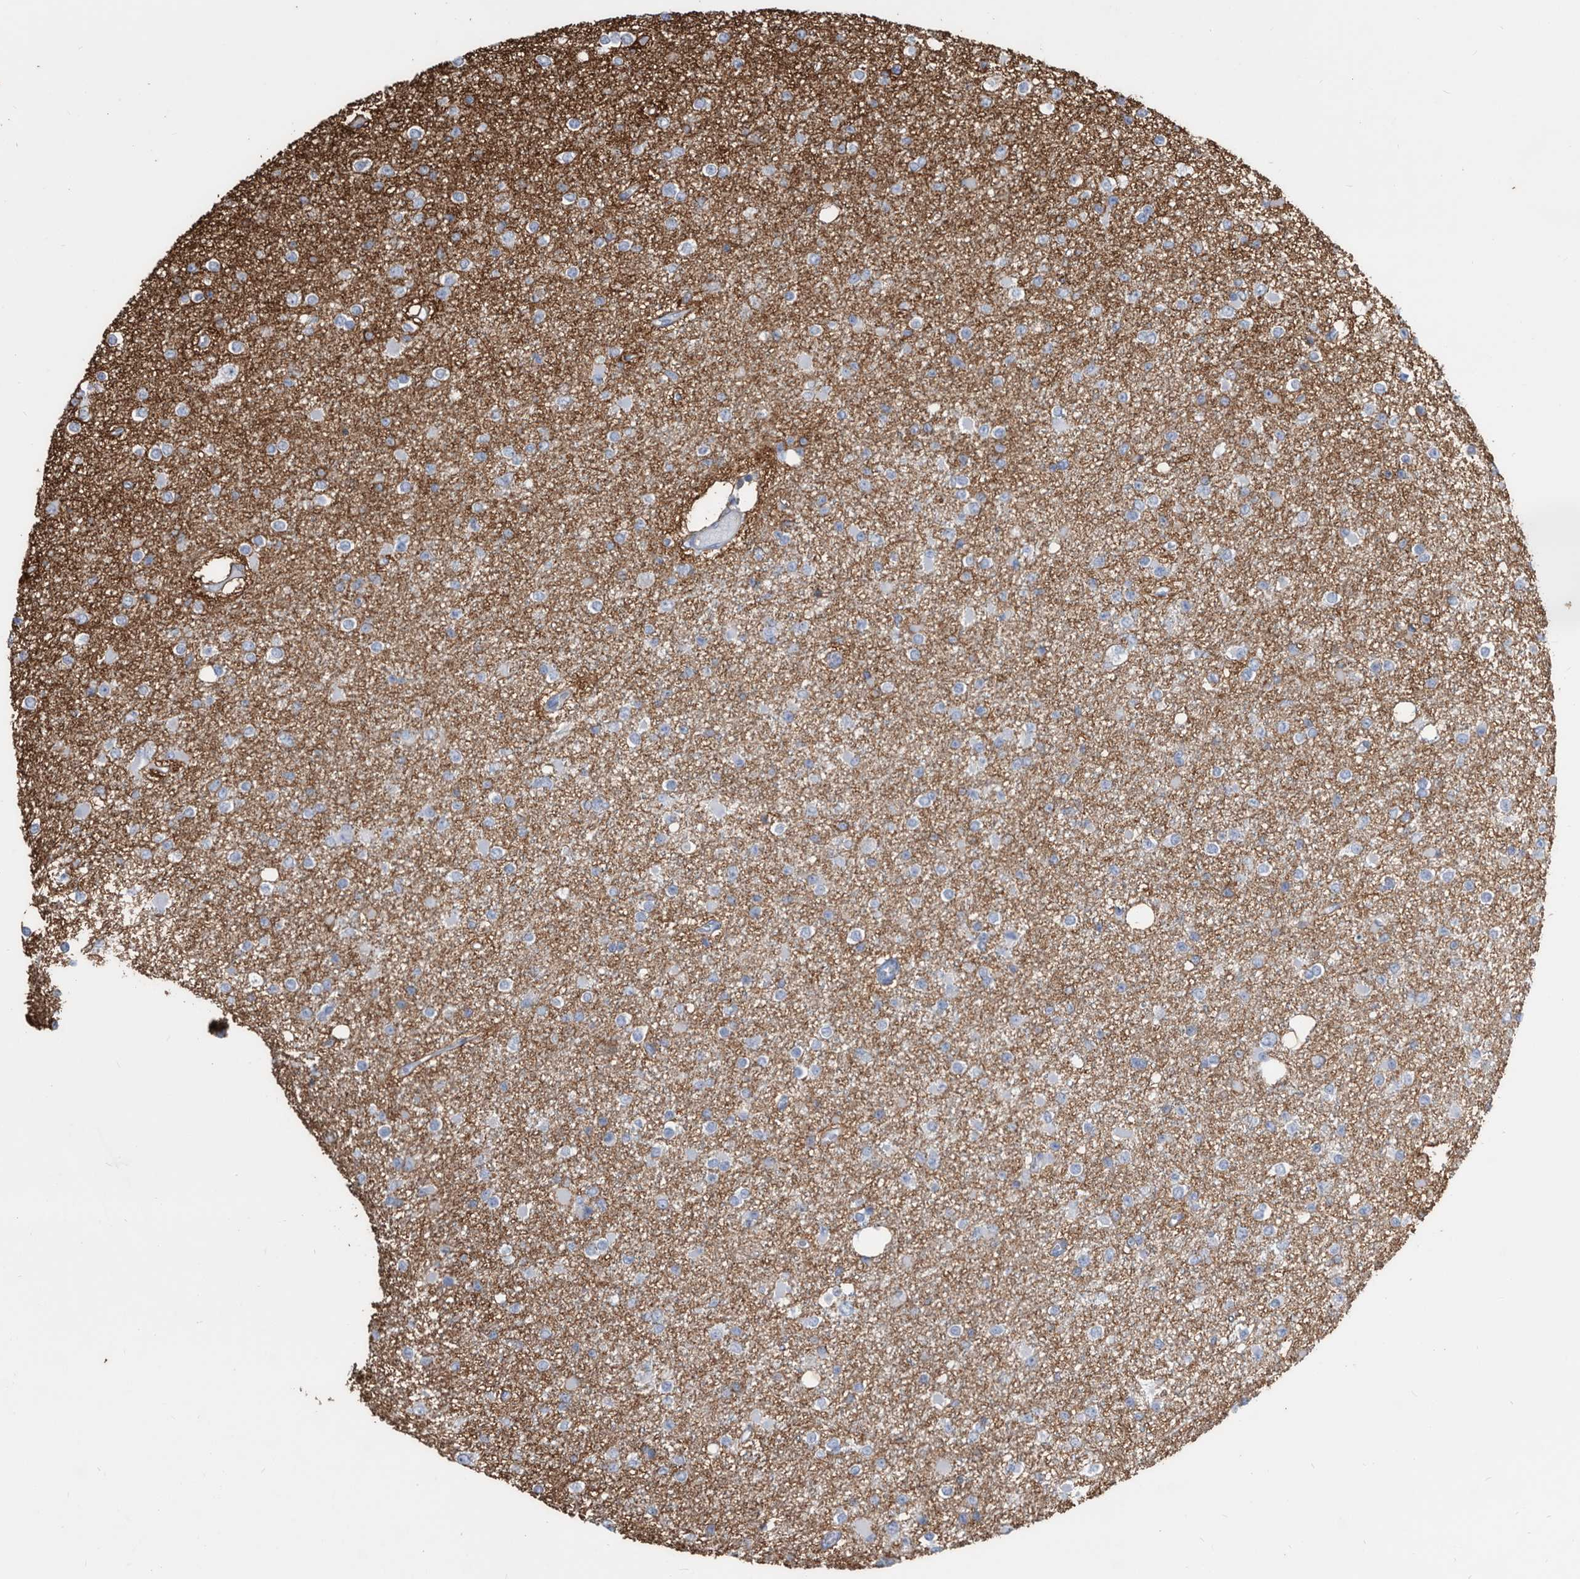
{"staining": {"intensity": "negative", "quantity": "none", "location": "none"}, "tissue": "glioma", "cell_type": "Tumor cells", "image_type": "cancer", "snomed": [{"axis": "morphology", "description": "Glioma, malignant, Low grade"}, {"axis": "topography", "description": "Brain"}], "caption": "A histopathology image of malignant glioma (low-grade) stained for a protein exhibits no brown staining in tumor cells. The staining is performed using DAB brown chromogen with nuclei counter-stained in using hematoxylin.", "gene": "MS4A4A", "patient": {"sex": "female", "age": 22}}